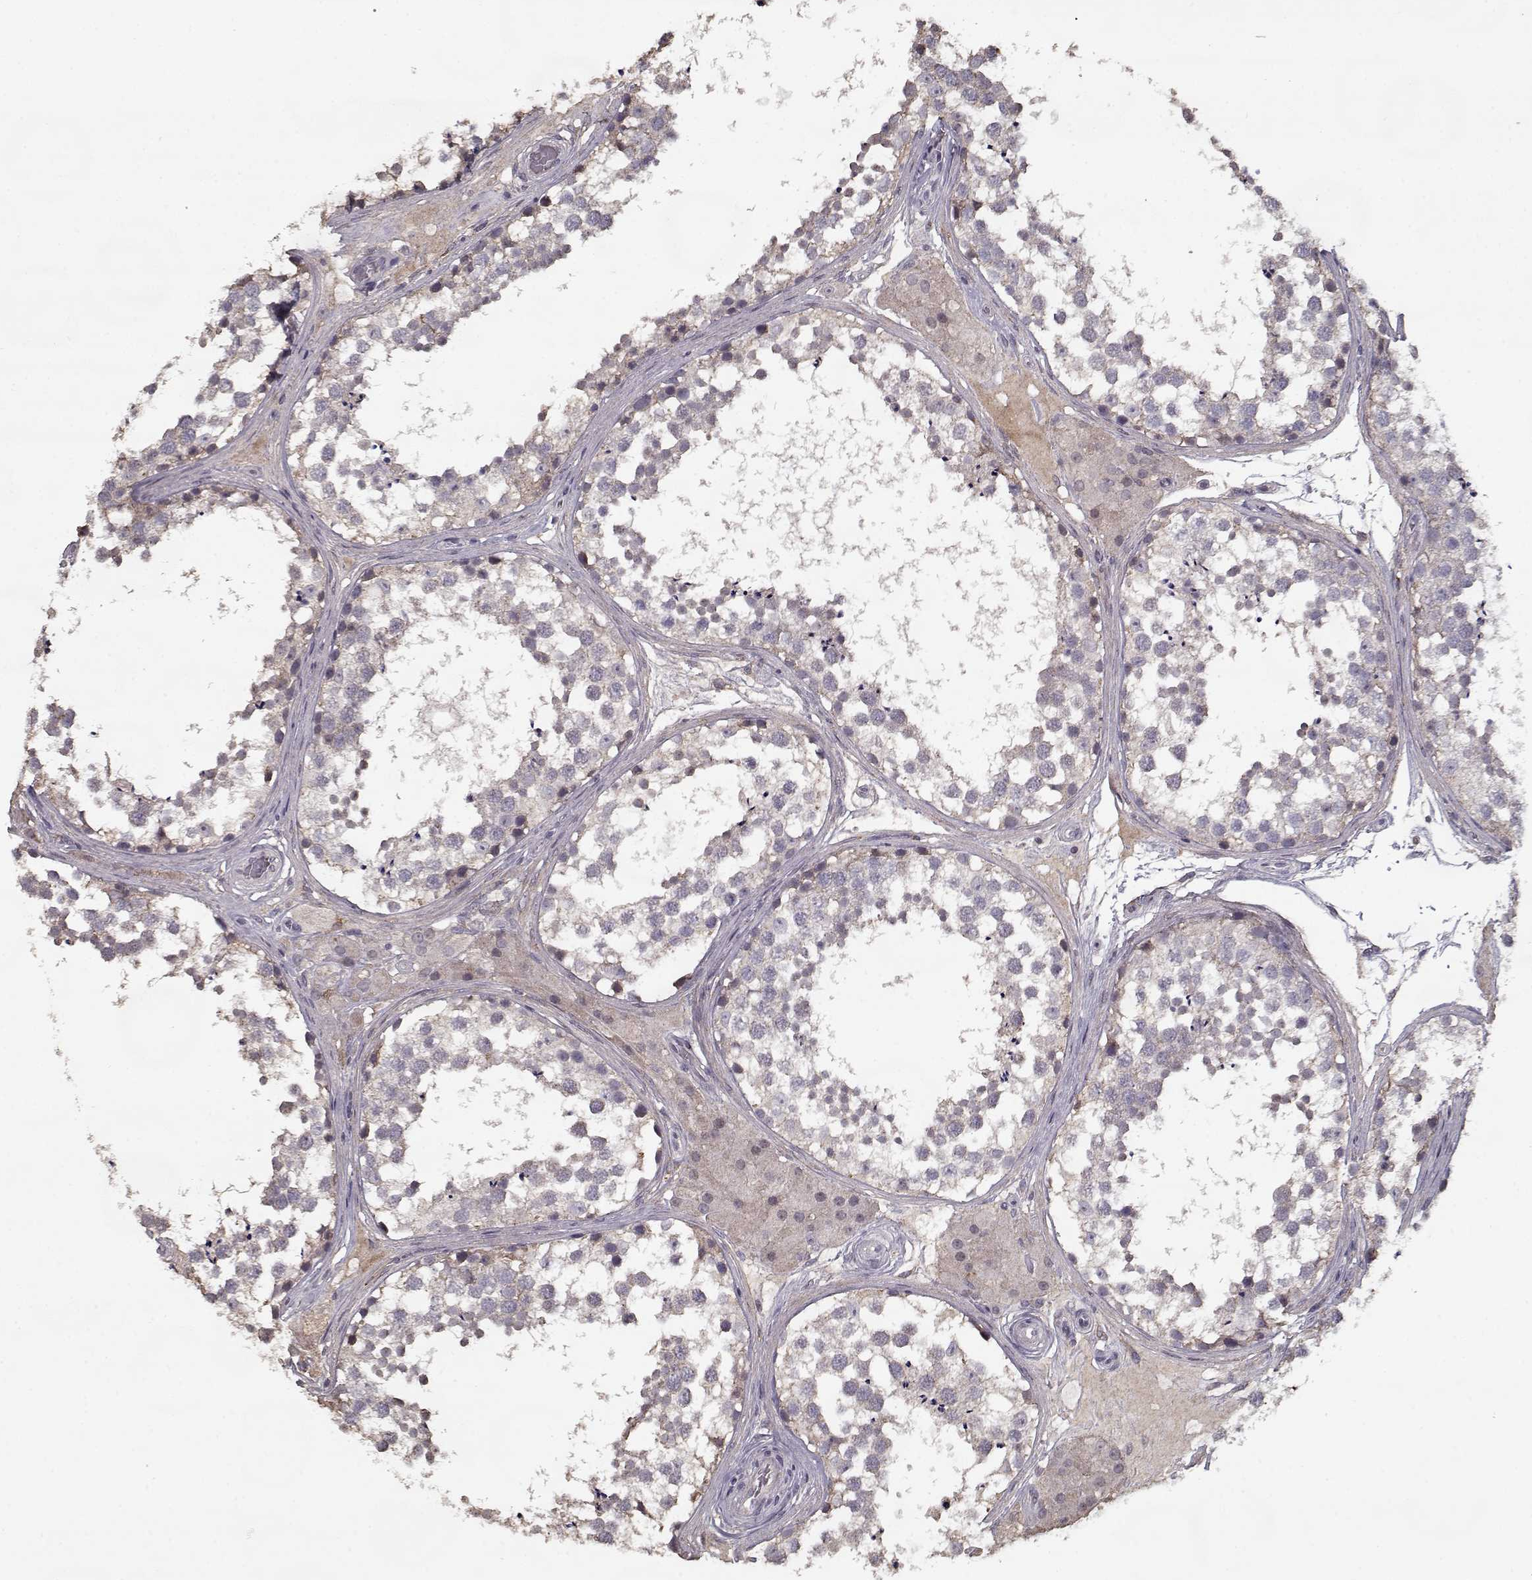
{"staining": {"intensity": "weak", "quantity": "25%-75%", "location": "cytoplasmic/membranous"}, "tissue": "testis", "cell_type": "Cells in seminiferous ducts", "image_type": "normal", "snomed": [{"axis": "morphology", "description": "Normal tissue, NOS"}, {"axis": "morphology", "description": "Seminoma, NOS"}, {"axis": "topography", "description": "Testis"}], "caption": "A high-resolution micrograph shows IHC staining of normal testis, which reveals weak cytoplasmic/membranous expression in approximately 25%-75% of cells in seminiferous ducts.", "gene": "LAMA2", "patient": {"sex": "male", "age": 65}}